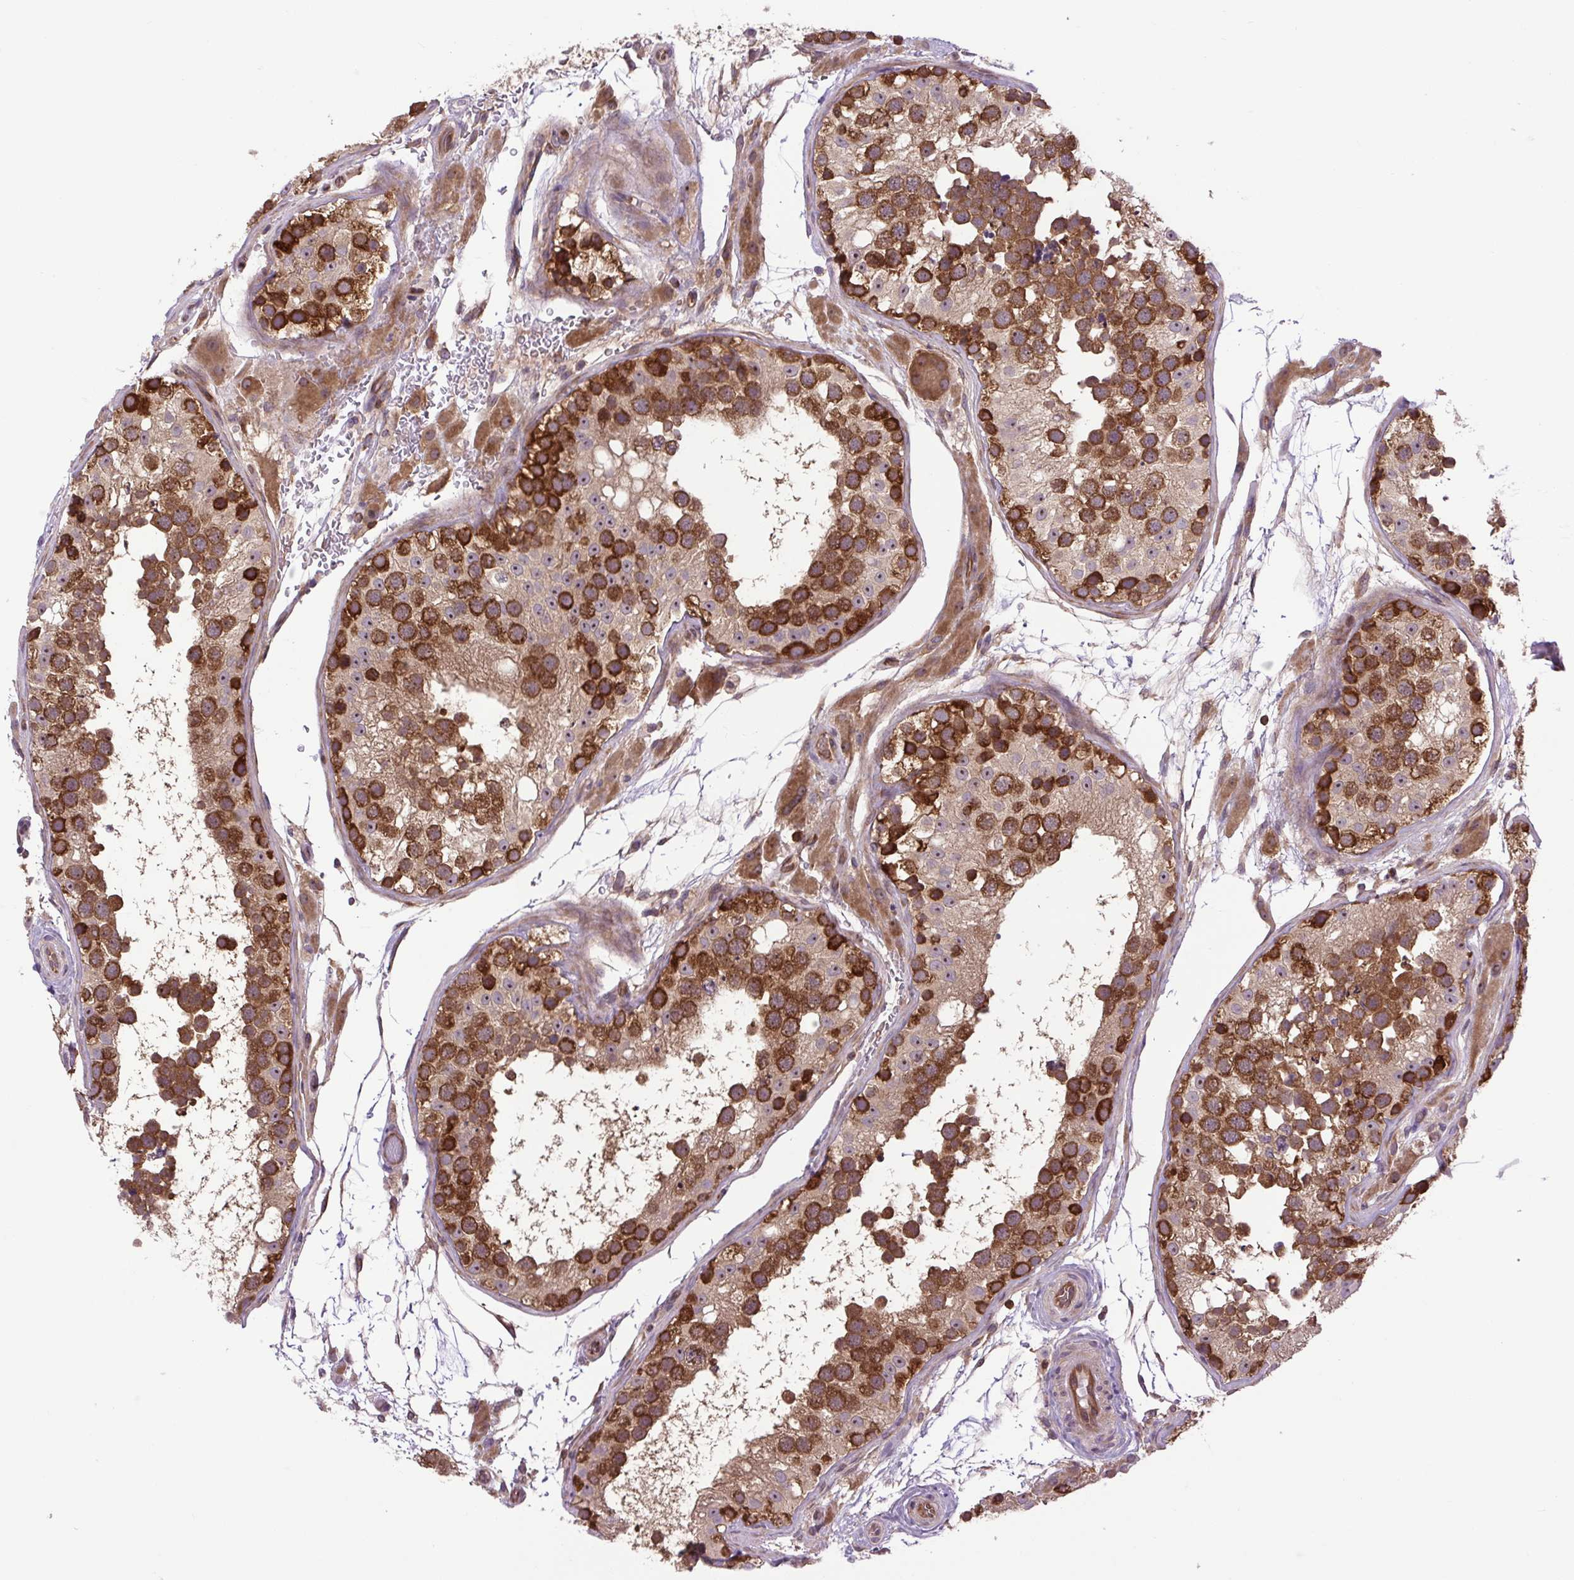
{"staining": {"intensity": "strong", "quantity": "25%-75%", "location": "cytoplasmic/membranous"}, "tissue": "testis", "cell_type": "Cells in seminiferous ducts", "image_type": "normal", "snomed": [{"axis": "morphology", "description": "Normal tissue, NOS"}, {"axis": "topography", "description": "Testis"}], "caption": "Immunohistochemistry (IHC) histopathology image of normal testis stained for a protein (brown), which demonstrates high levels of strong cytoplasmic/membranous positivity in about 25%-75% of cells in seminiferous ducts.", "gene": "PLCG1", "patient": {"sex": "male", "age": 26}}